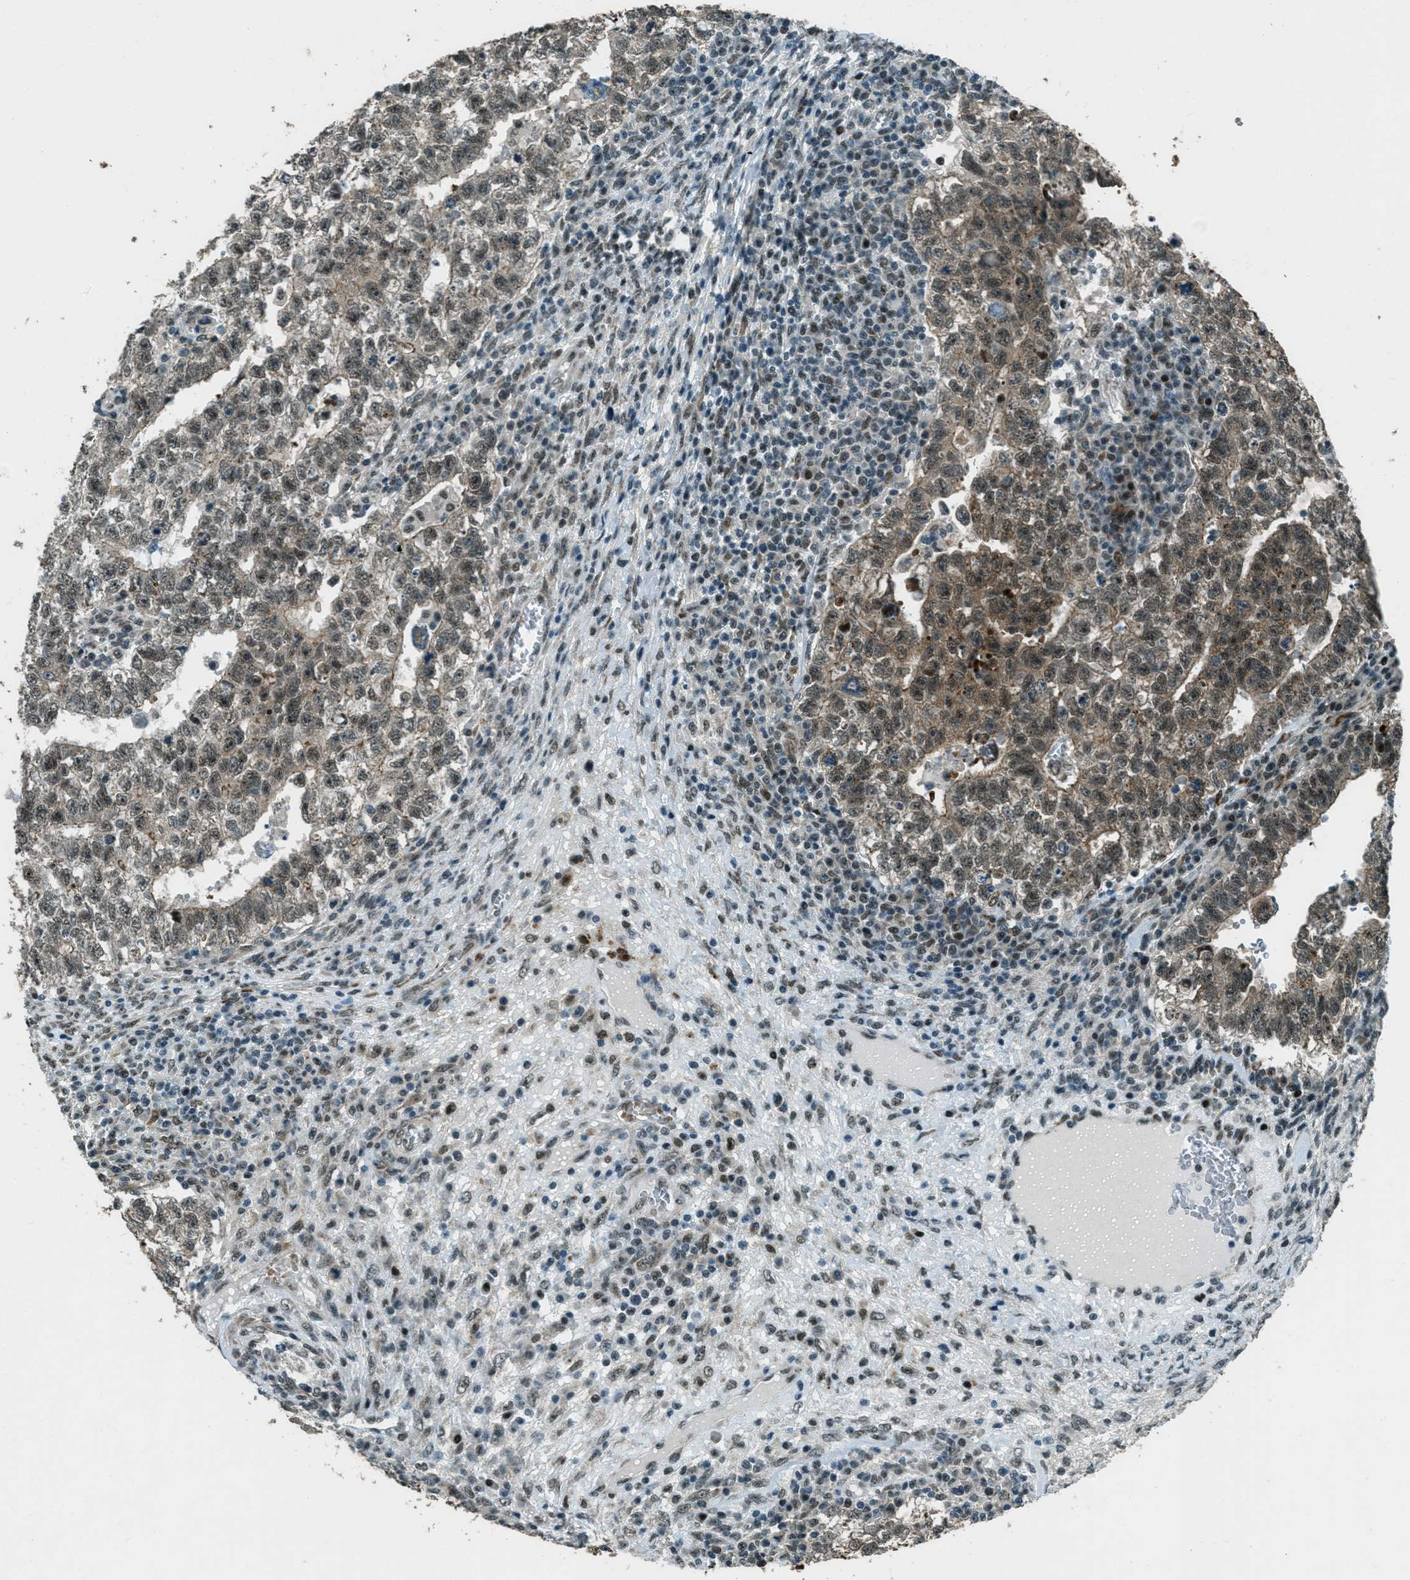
{"staining": {"intensity": "weak", "quantity": "25%-75%", "location": "cytoplasmic/membranous"}, "tissue": "testis cancer", "cell_type": "Tumor cells", "image_type": "cancer", "snomed": [{"axis": "morphology", "description": "Seminoma, NOS"}, {"axis": "morphology", "description": "Carcinoma, Embryonal, NOS"}, {"axis": "topography", "description": "Testis"}], "caption": "Testis cancer (embryonal carcinoma) stained with DAB (3,3'-diaminobenzidine) immunohistochemistry shows low levels of weak cytoplasmic/membranous expression in approximately 25%-75% of tumor cells.", "gene": "TARDBP", "patient": {"sex": "male", "age": 38}}